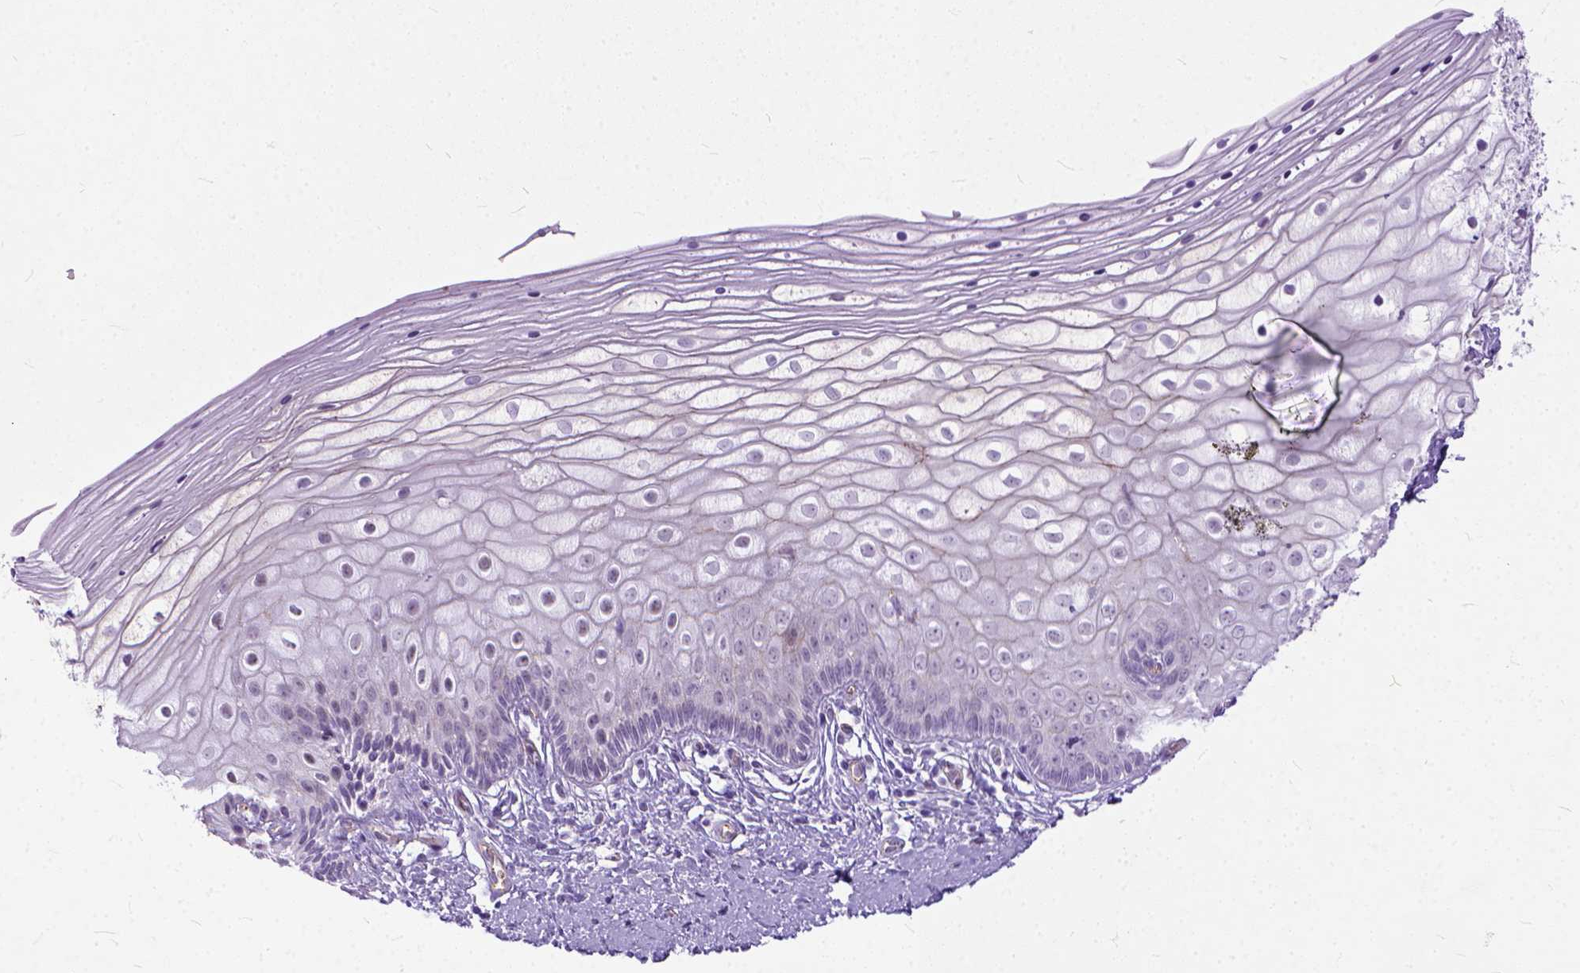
{"staining": {"intensity": "negative", "quantity": "none", "location": "none"}, "tissue": "vagina", "cell_type": "Squamous epithelial cells", "image_type": "normal", "snomed": [{"axis": "morphology", "description": "Normal tissue, NOS"}, {"axis": "topography", "description": "Vagina"}], "caption": "Vagina stained for a protein using IHC displays no positivity squamous epithelial cells.", "gene": "ADGRF1", "patient": {"sex": "female", "age": 39}}